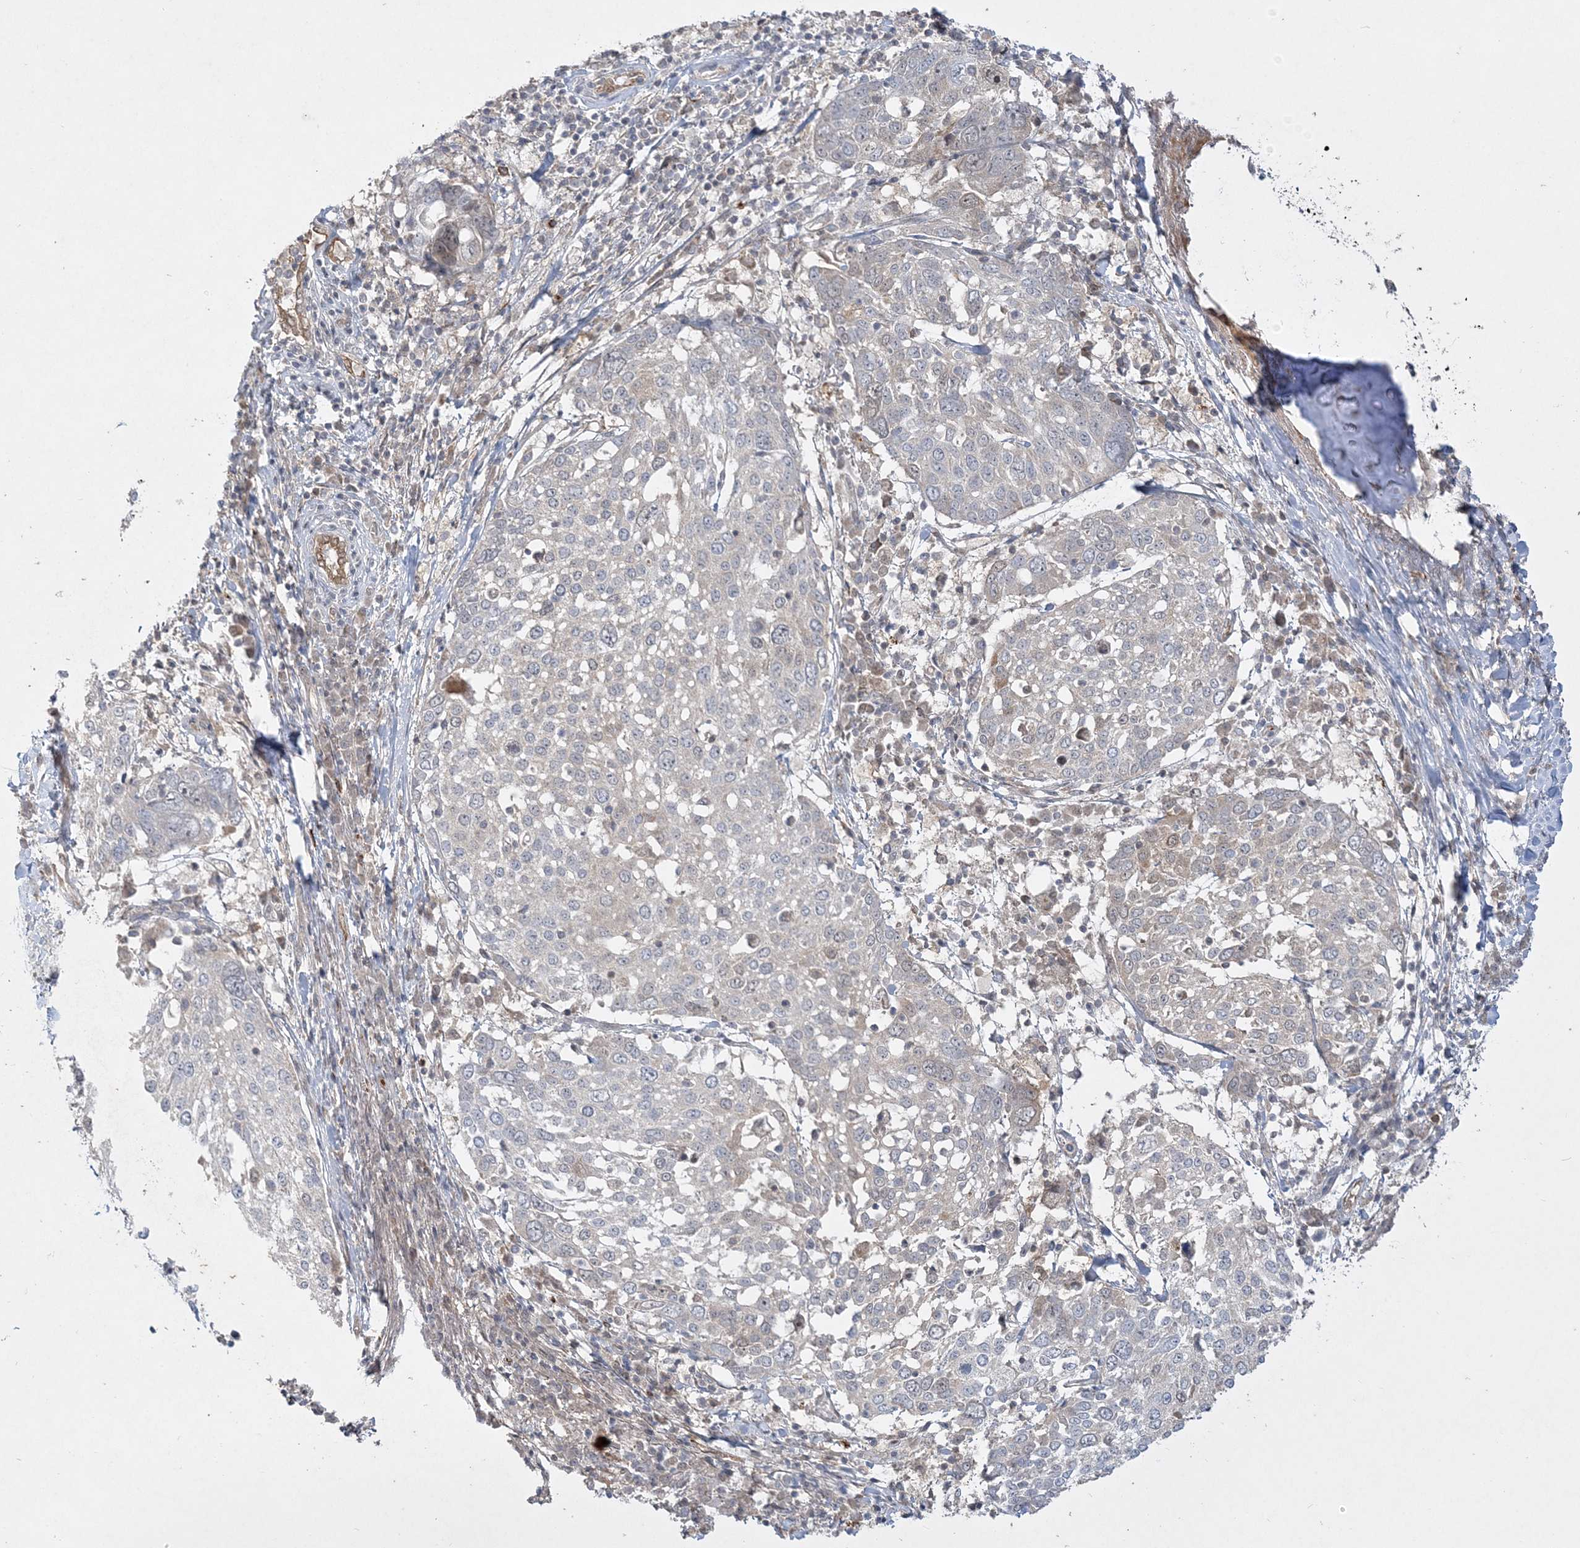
{"staining": {"intensity": "weak", "quantity": "<25%", "location": "cytoplasmic/membranous"}, "tissue": "lung cancer", "cell_type": "Tumor cells", "image_type": "cancer", "snomed": [{"axis": "morphology", "description": "Squamous cell carcinoma, NOS"}, {"axis": "topography", "description": "Lung"}], "caption": "Human lung squamous cell carcinoma stained for a protein using immunohistochemistry displays no expression in tumor cells.", "gene": "INPP1", "patient": {"sex": "male", "age": 65}}